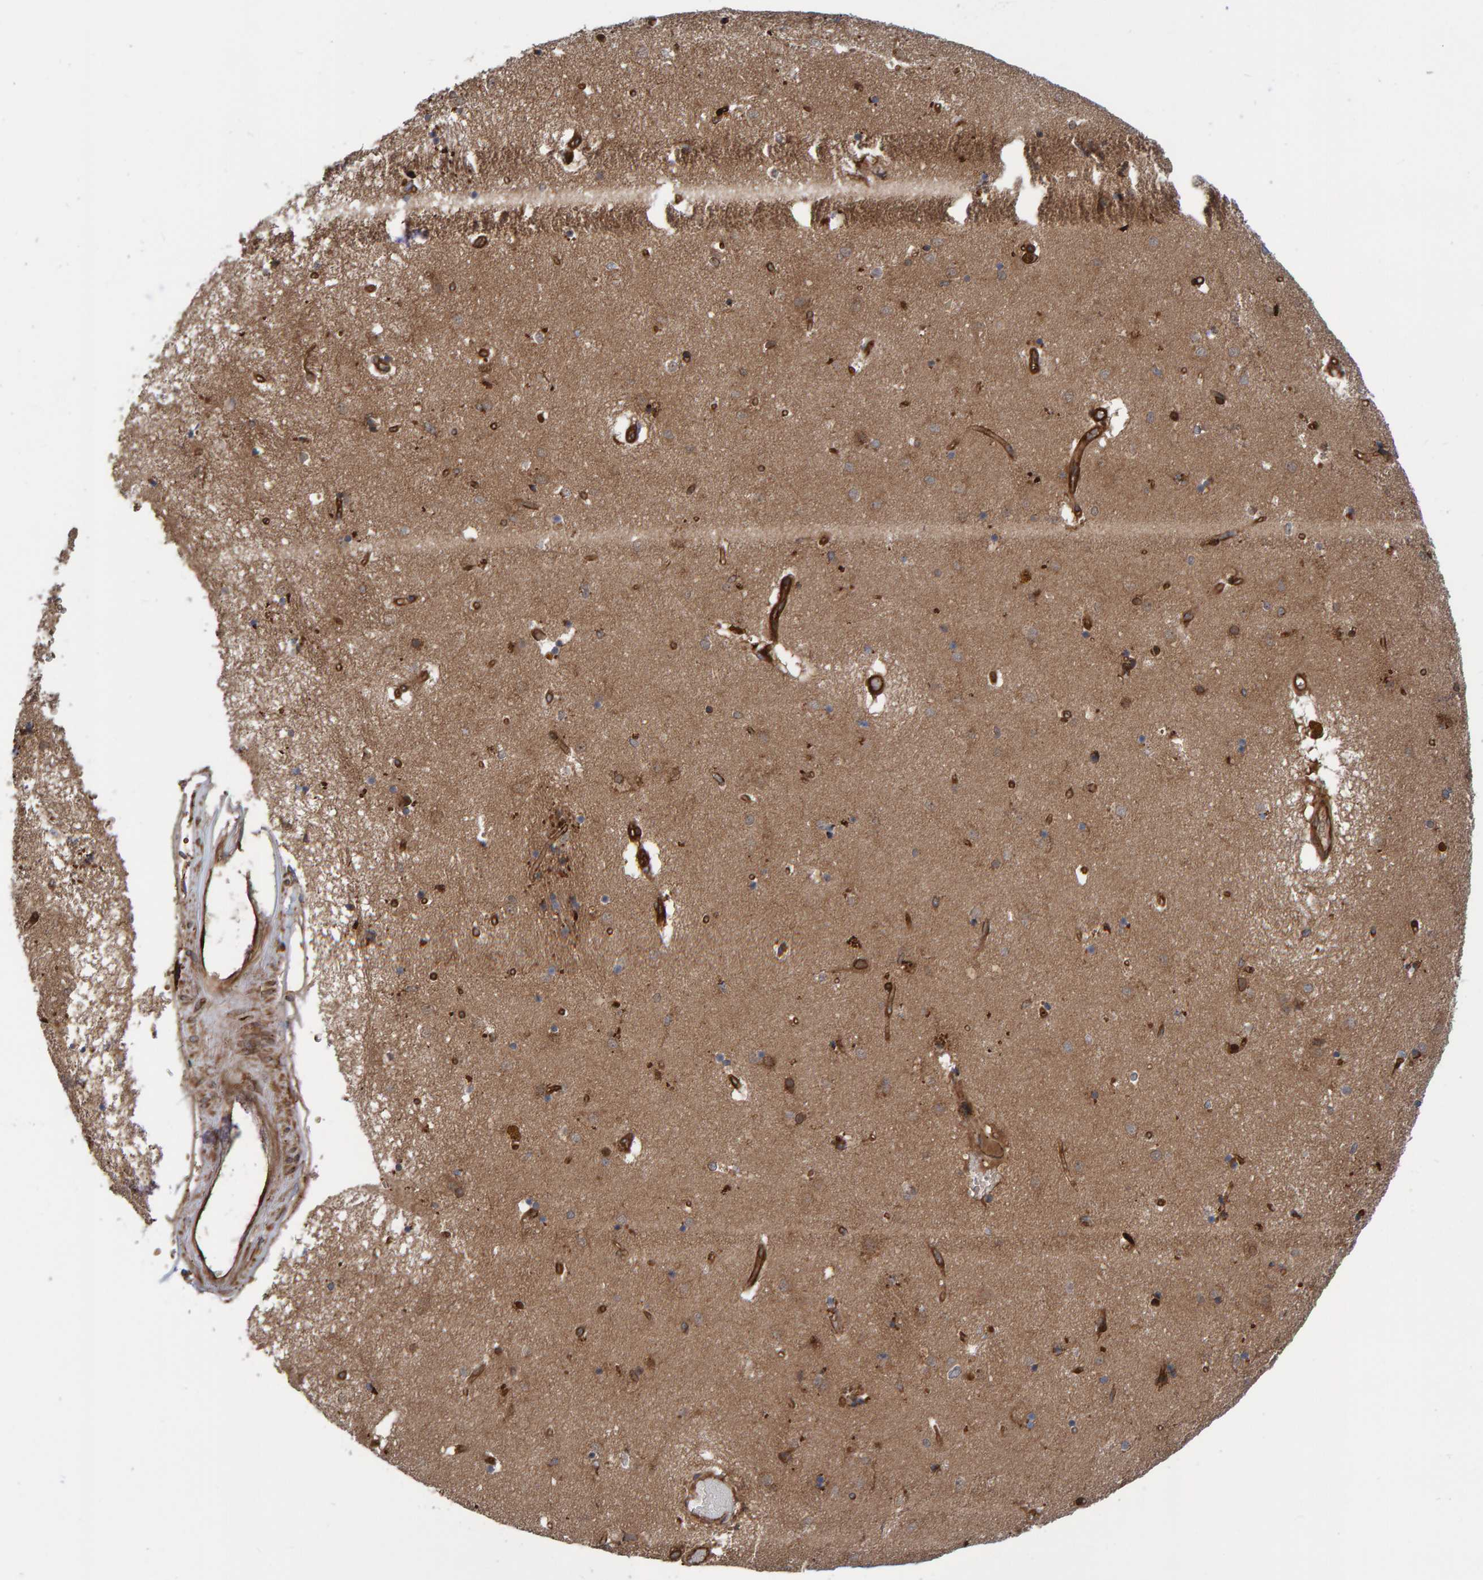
{"staining": {"intensity": "weak", "quantity": ">75%", "location": "cytoplasmic/membranous"}, "tissue": "caudate", "cell_type": "Glial cells", "image_type": "normal", "snomed": [{"axis": "morphology", "description": "Normal tissue, NOS"}, {"axis": "topography", "description": "Lateral ventricle wall"}], "caption": "DAB immunohistochemical staining of normal human caudate reveals weak cytoplasmic/membranous protein expression in about >75% of glial cells. Using DAB (brown) and hematoxylin (blue) stains, captured at high magnification using brightfield microscopy.", "gene": "KIAA0753", "patient": {"sex": "male", "age": 70}}